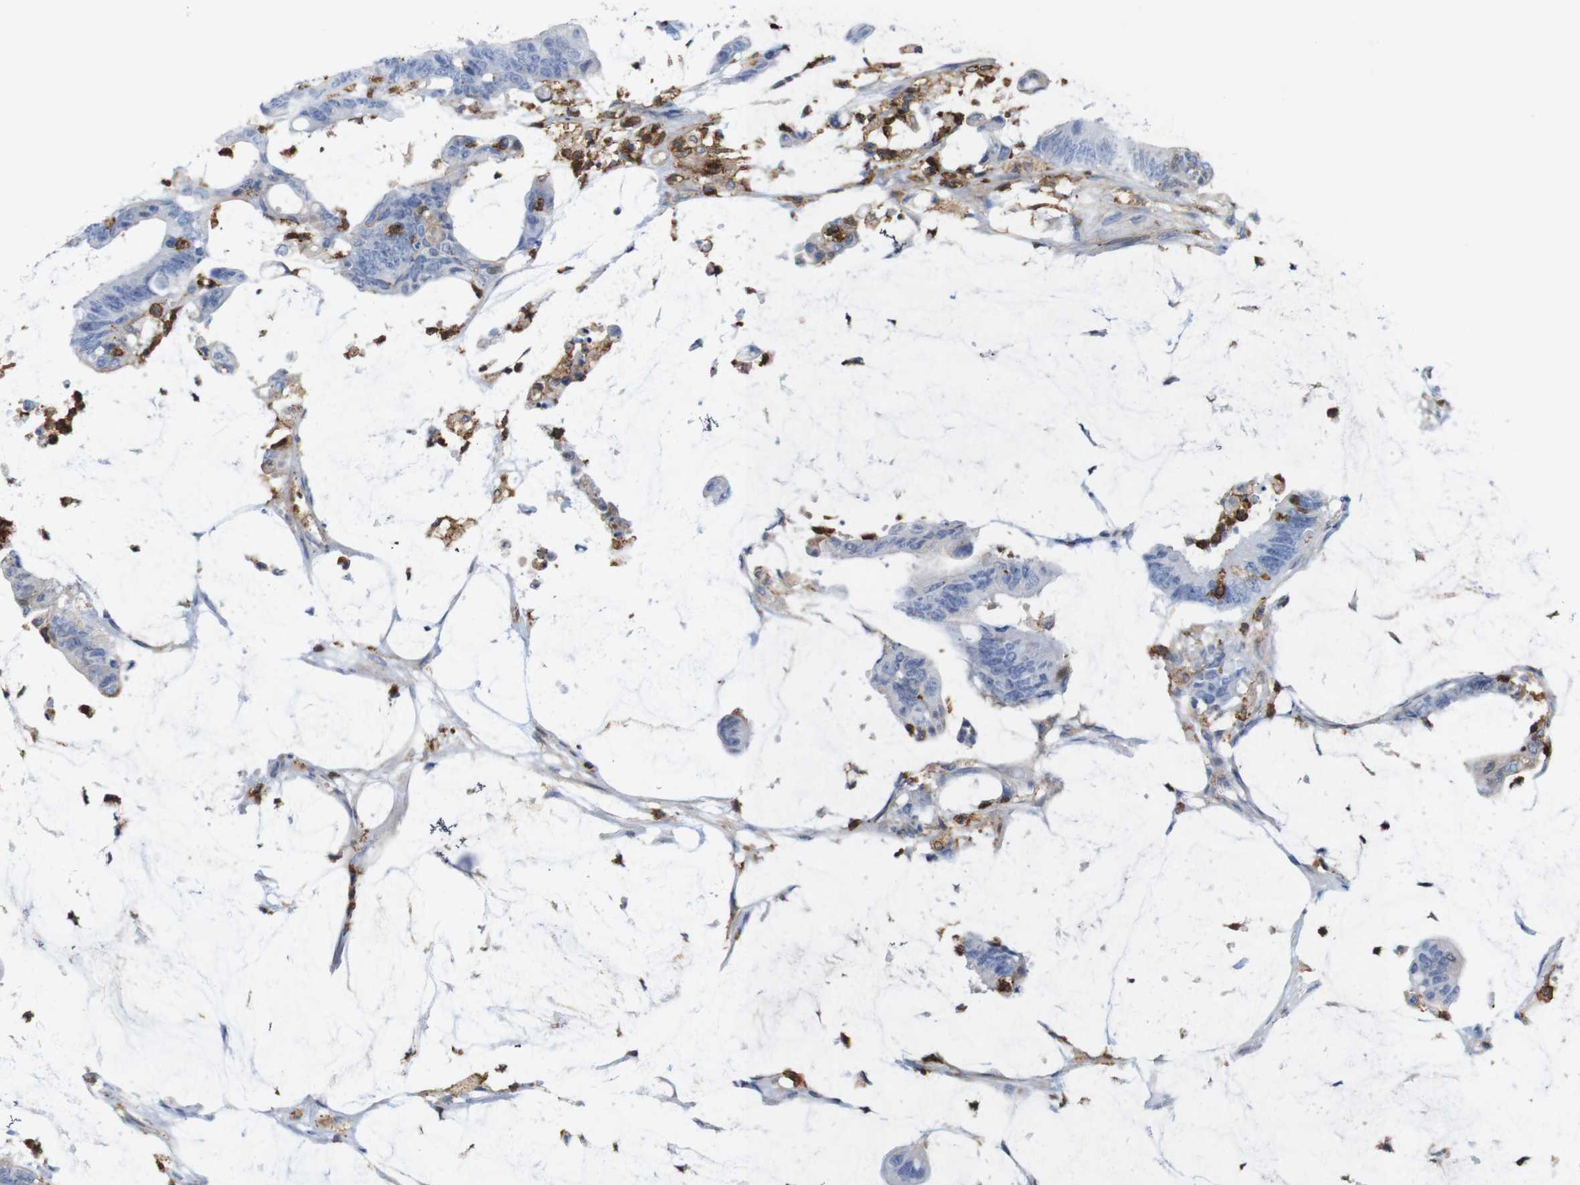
{"staining": {"intensity": "negative", "quantity": "none", "location": "none"}, "tissue": "colorectal cancer", "cell_type": "Tumor cells", "image_type": "cancer", "snomed": [{"axis": "morphology", "description": "Adenocarcinoma, NOS"}, {"axis": "topography", "description": "Rectum"}], "caption": "Tumor cells are negative for protein expression in human adenocarcinoma (colorectal).", "gene": "ANXA1", "patient": {"sex": "female", "age": 66}}